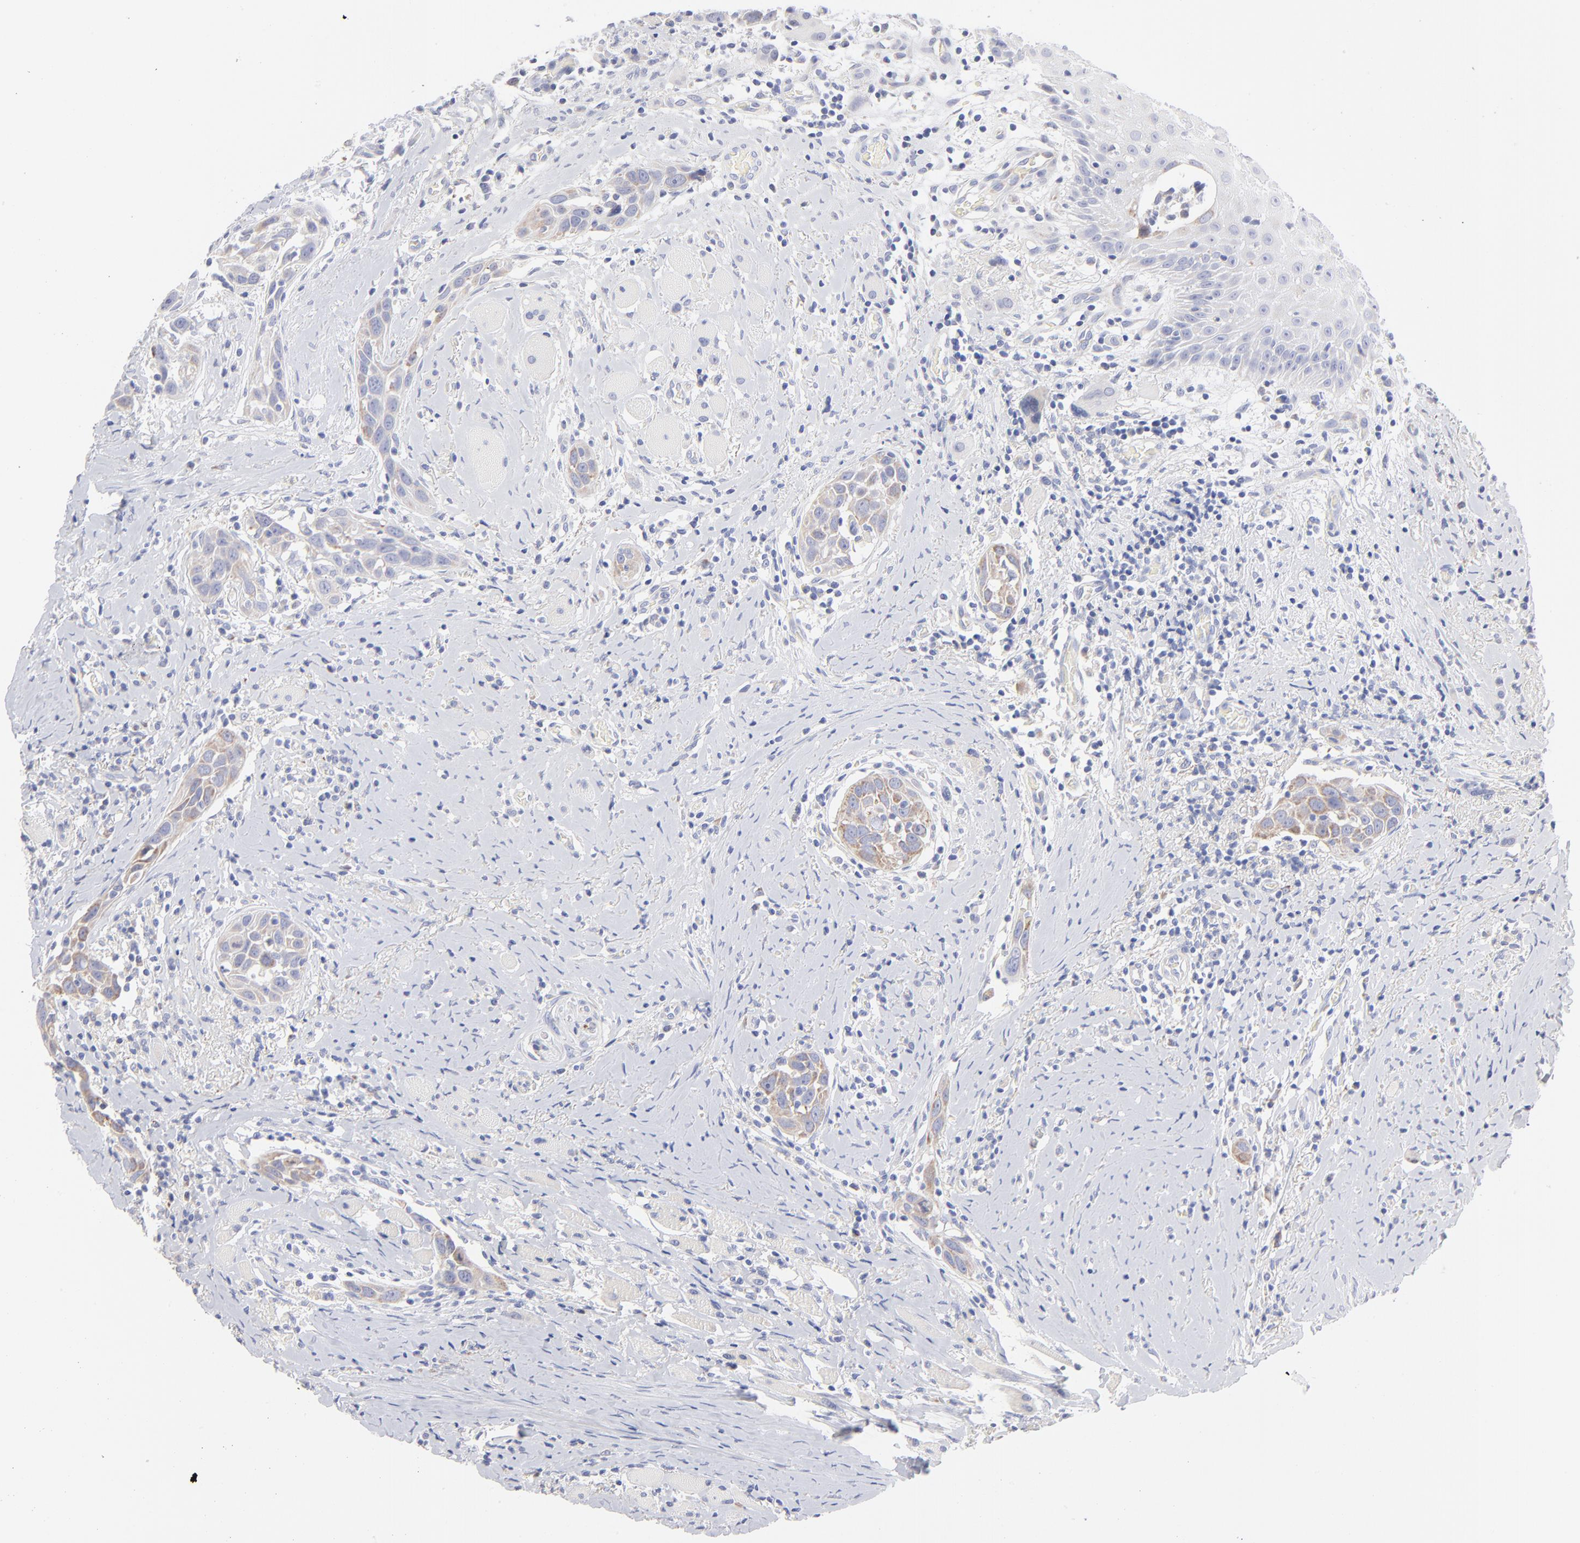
{"staining": {"intensity": "weak", "quantity": ">75%", "location": "cytoplasmic/membranous"}, "tissue": "head and neck cancer", "cell_type": "Tumor cells", "image_type": "cancer", "snomed": [{"axis": "morphology", "description": "Squamous cell carcinoma, NOS"}, {"axis": "topography", "description": "Oral tissue"}, {"axis": "topography", "description": "Head-Neck"}], "caption": "An image showing weak cytoplasmic/membranous expression in about >75% of tumor cells in squamous cell carcinoma (head and neck), as visualized by brown immunohistochemical staining.", "gene": "TST", "patient": {"sex": "female", "age": 50}}